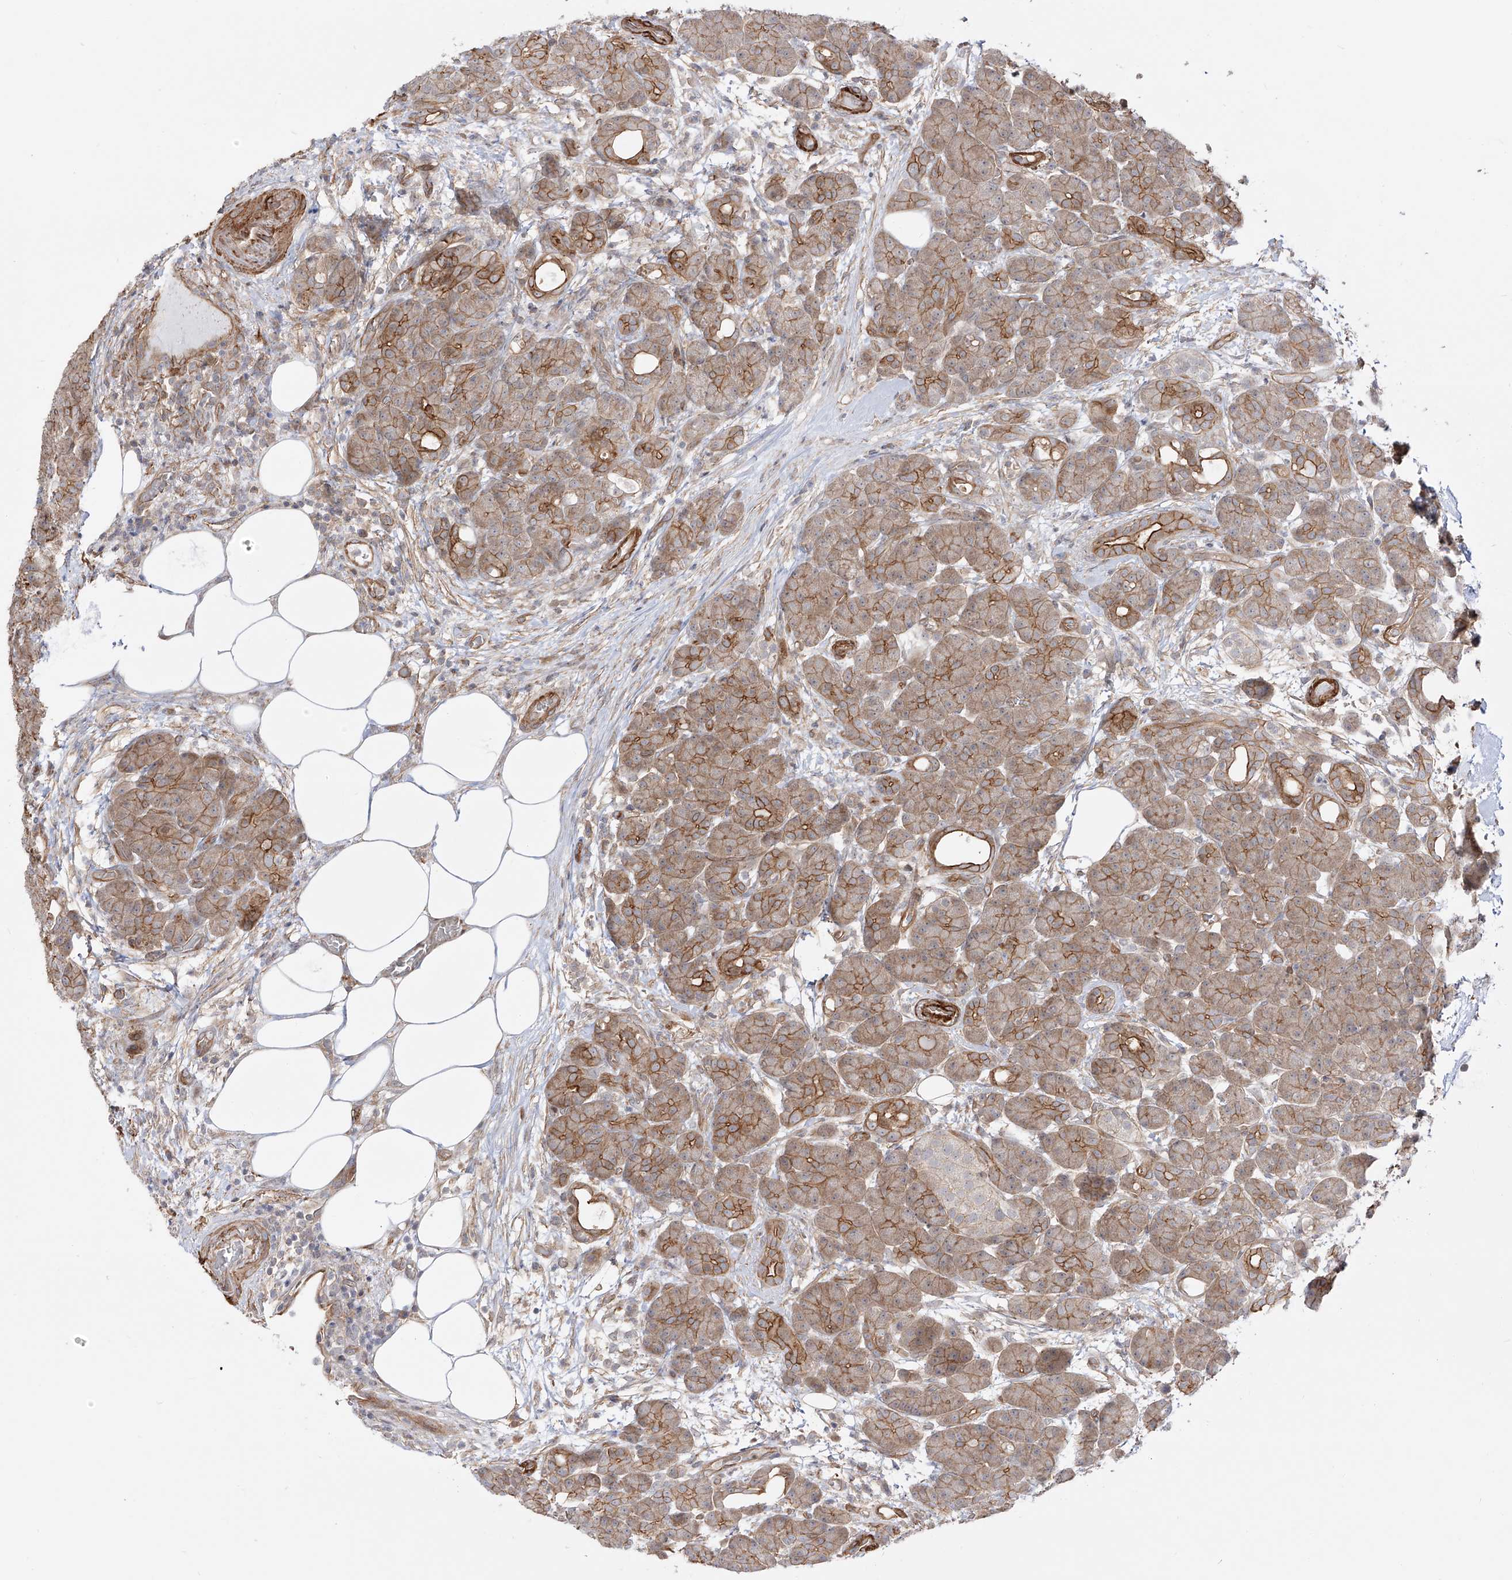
{"staining": {"intensity": "moderate", "quantity": "25%-75%", "location": "cytoplasmic/membranous"}, "tissue": "pancreas", "cell_type": "Exocrine glandular cells", "image_type": "normal", "snomed": [{"axis": "morphology", "description": "Normal tissue, NOS"}, {"axis": "topography", "description": "Pancreas"}], "caption": "Immunohistochemistry of unremarkable human pancreas shows medium levels of moderate cytoplasmic/membranous staining in about 25%-75% of exocrine glandular cells.", "gene": "ZNF180", "patient": {"sex": "male", "age": 63}}